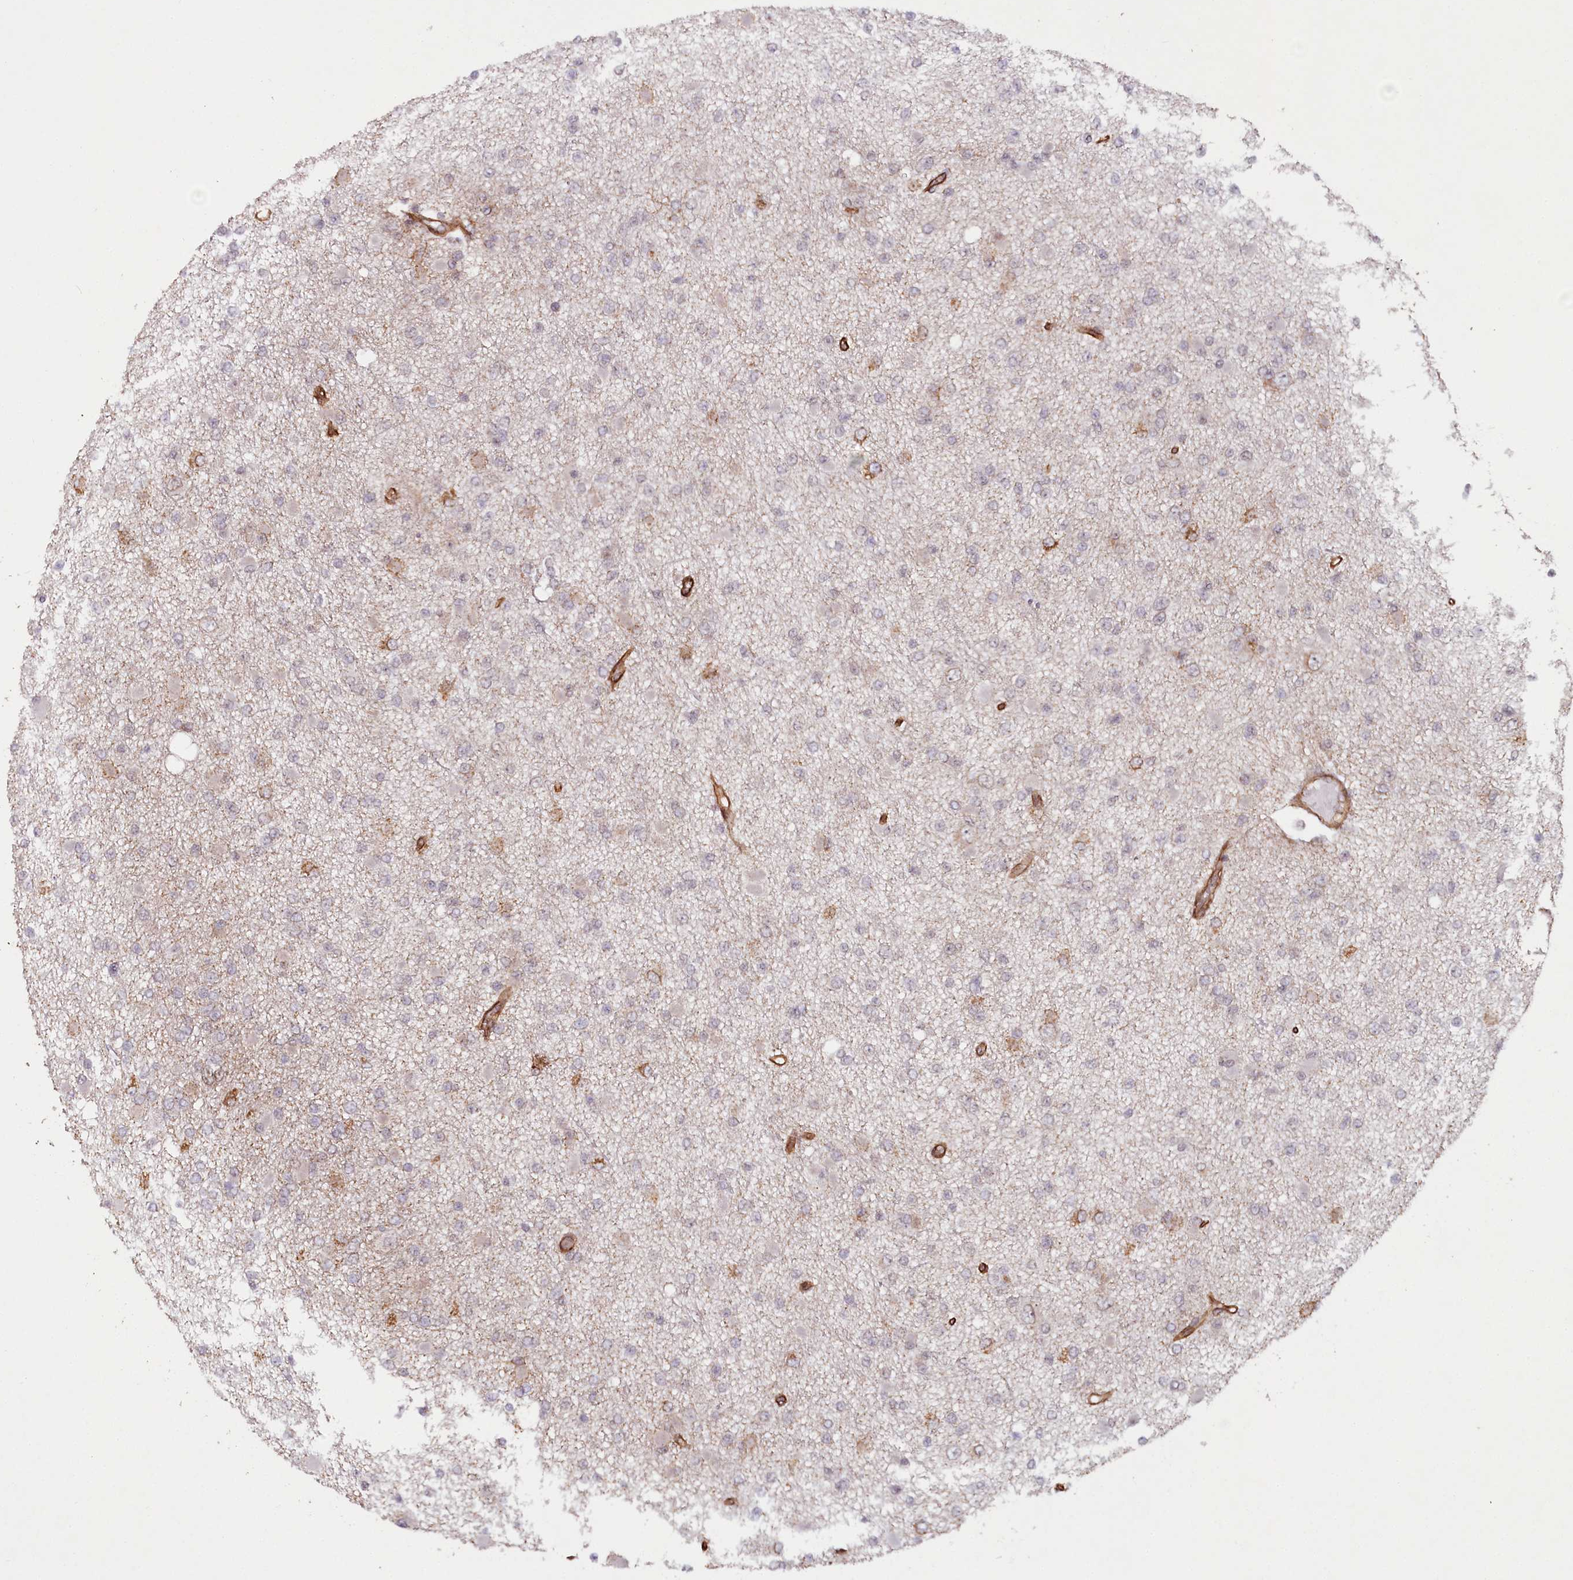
{"staining": {"intensity": "negative", "quantity": "none", "location": "none"}, "tissue": "glioma", "cell_type": "Tumor cells", "image_type": "cancer", "snomed": [{"axis": "morphology", "description": "Glioma, malignant, Low grade"}, {"axis": "topography", "description": "Brain"}], "caption": "Immunohistochemical staining of human glioma exhibits no significant staining in tumor cells.", "gene": "COPG1", "patient": {"sex": "female", "age": 22}}